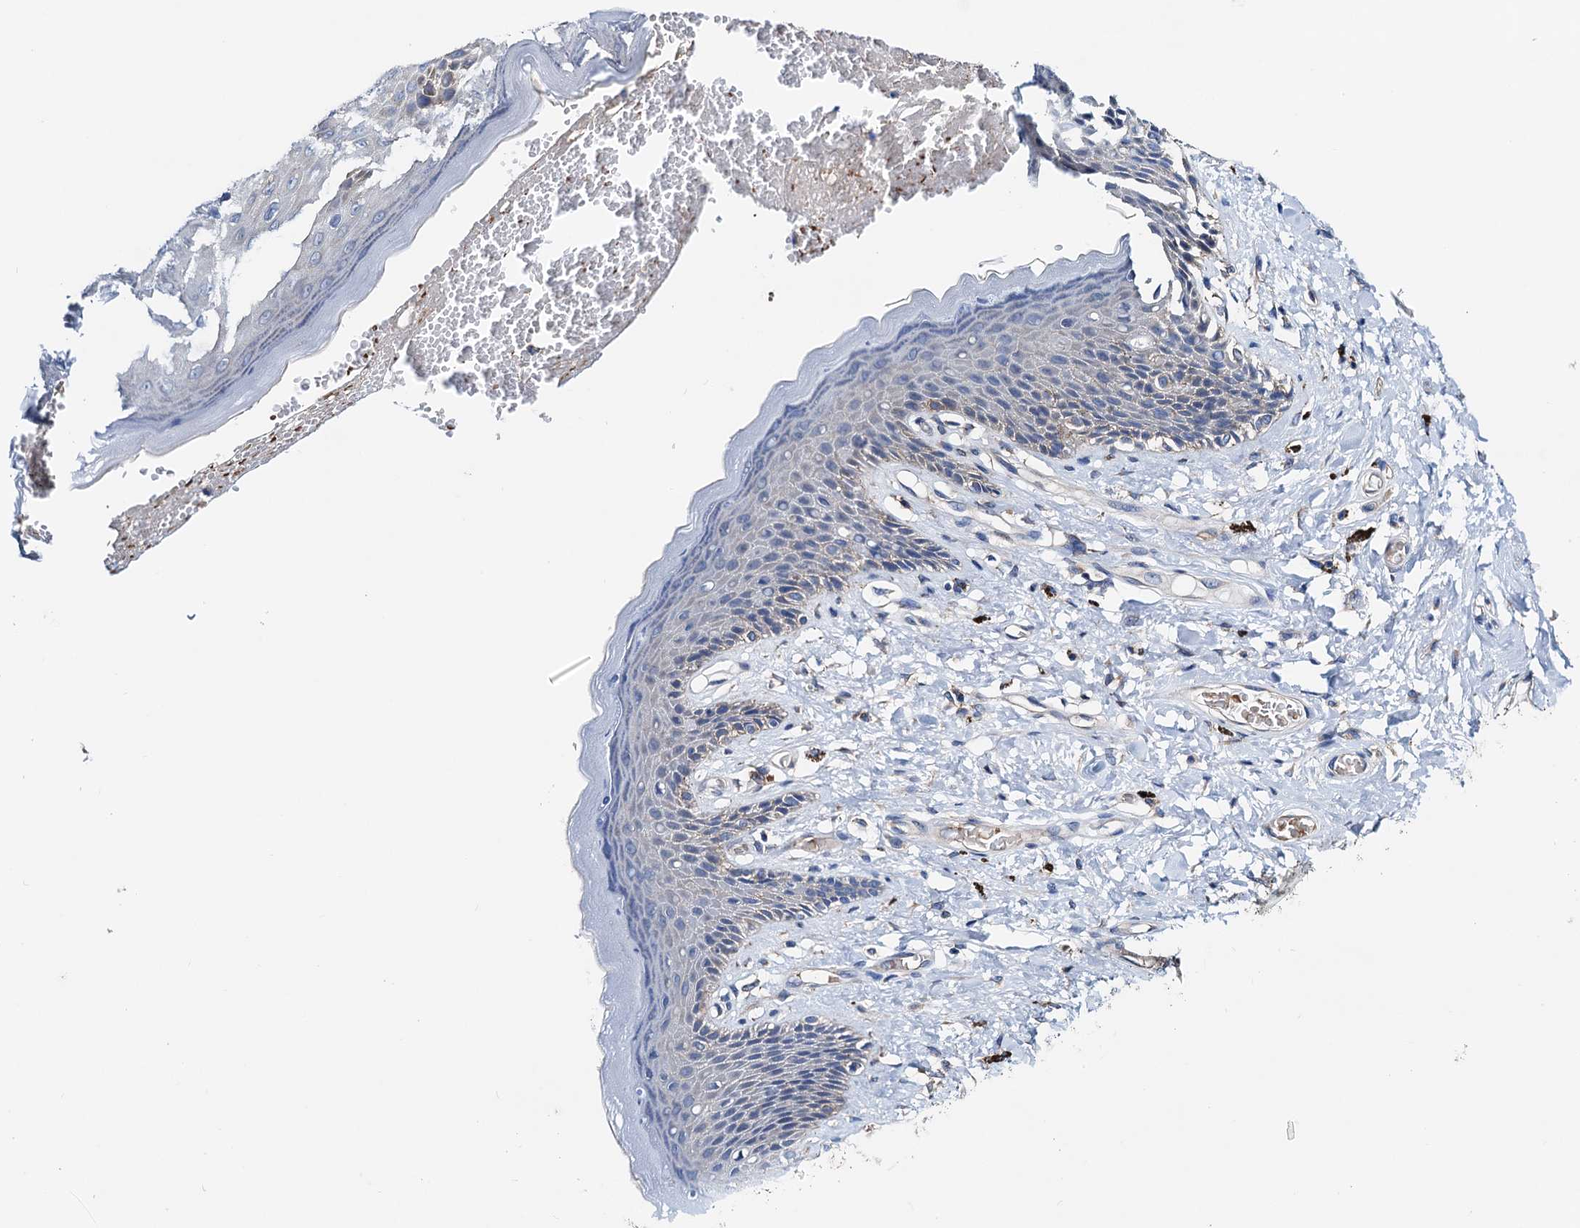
{"staining": {"intensity": "weak", "quantity": "<25%", "location": "cytoplasmic/membranous"}, "tissue": "skin", "cell_type": "Epidermal cells", "image_type": "normal", "snomed": [{"axis": "morphology", "description": "Normal tissue, NOS"}, {"axis": "topography", "description": "Anal"}], "caption": "Epidermal cells are negative for protein expression in normal human skin.", "gene": "GCOM1", "patient": {"sex": "female", "age": 78}}